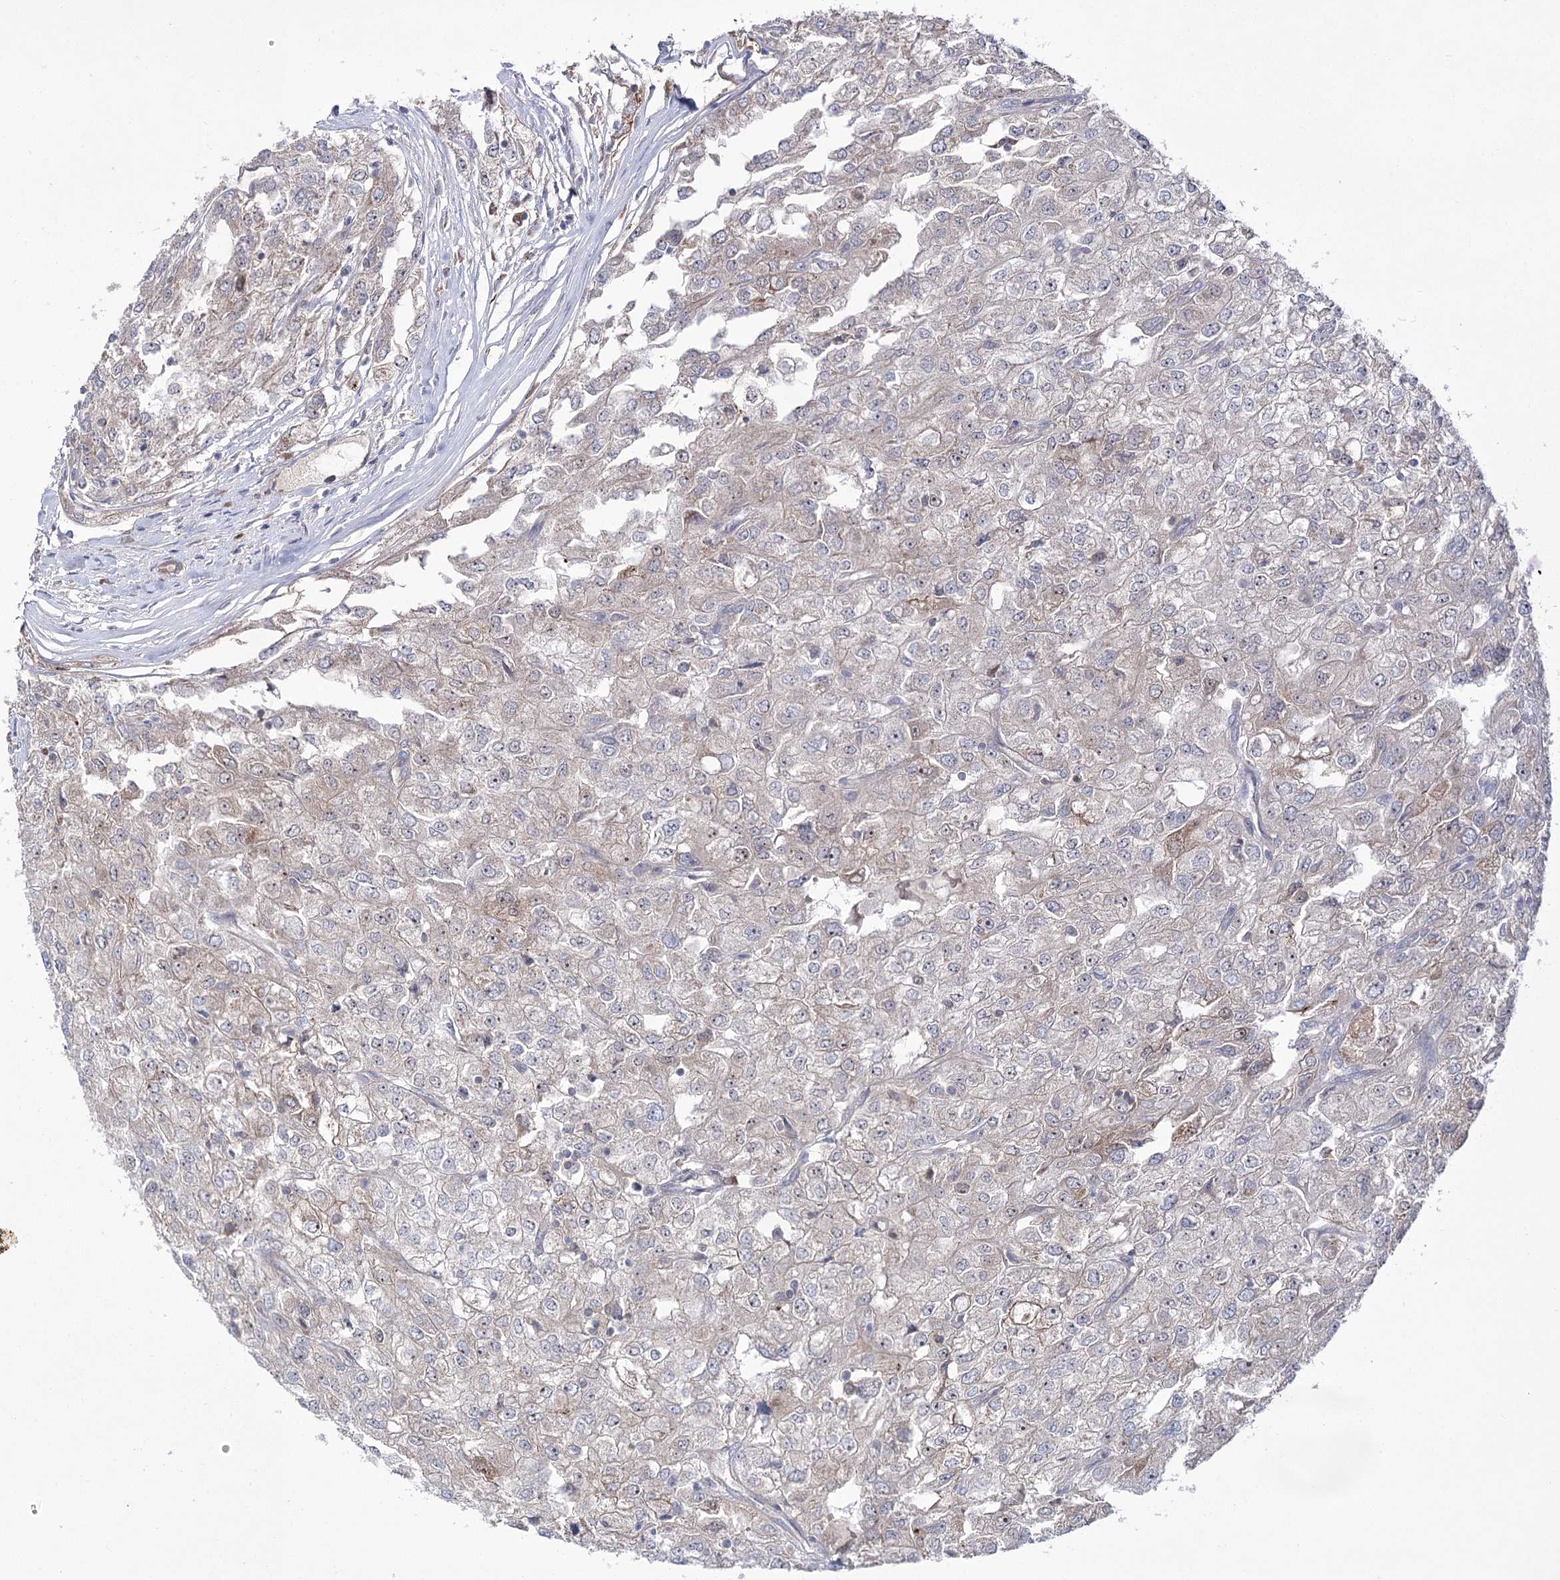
{"staining": {"intensity": "weak", "quantity": "<25%", "location": "cytoplasmic/membranous"}, "tissue": "renal cancer", "cell_type": "Tumor cells", "image_type": "cancer", "snomed": [{"axis": "morphology", "description": "Adenocarcinoma, NOS"}, {"axis": "topography", "description": "Kidney"}], "caption": "This is a image of immunohistochemistry staining of renal adenocarcinoma, which shows no expression in tumor cells.", "gene": "ZNF622", "patient": {"sex": "female", "age": 54}}